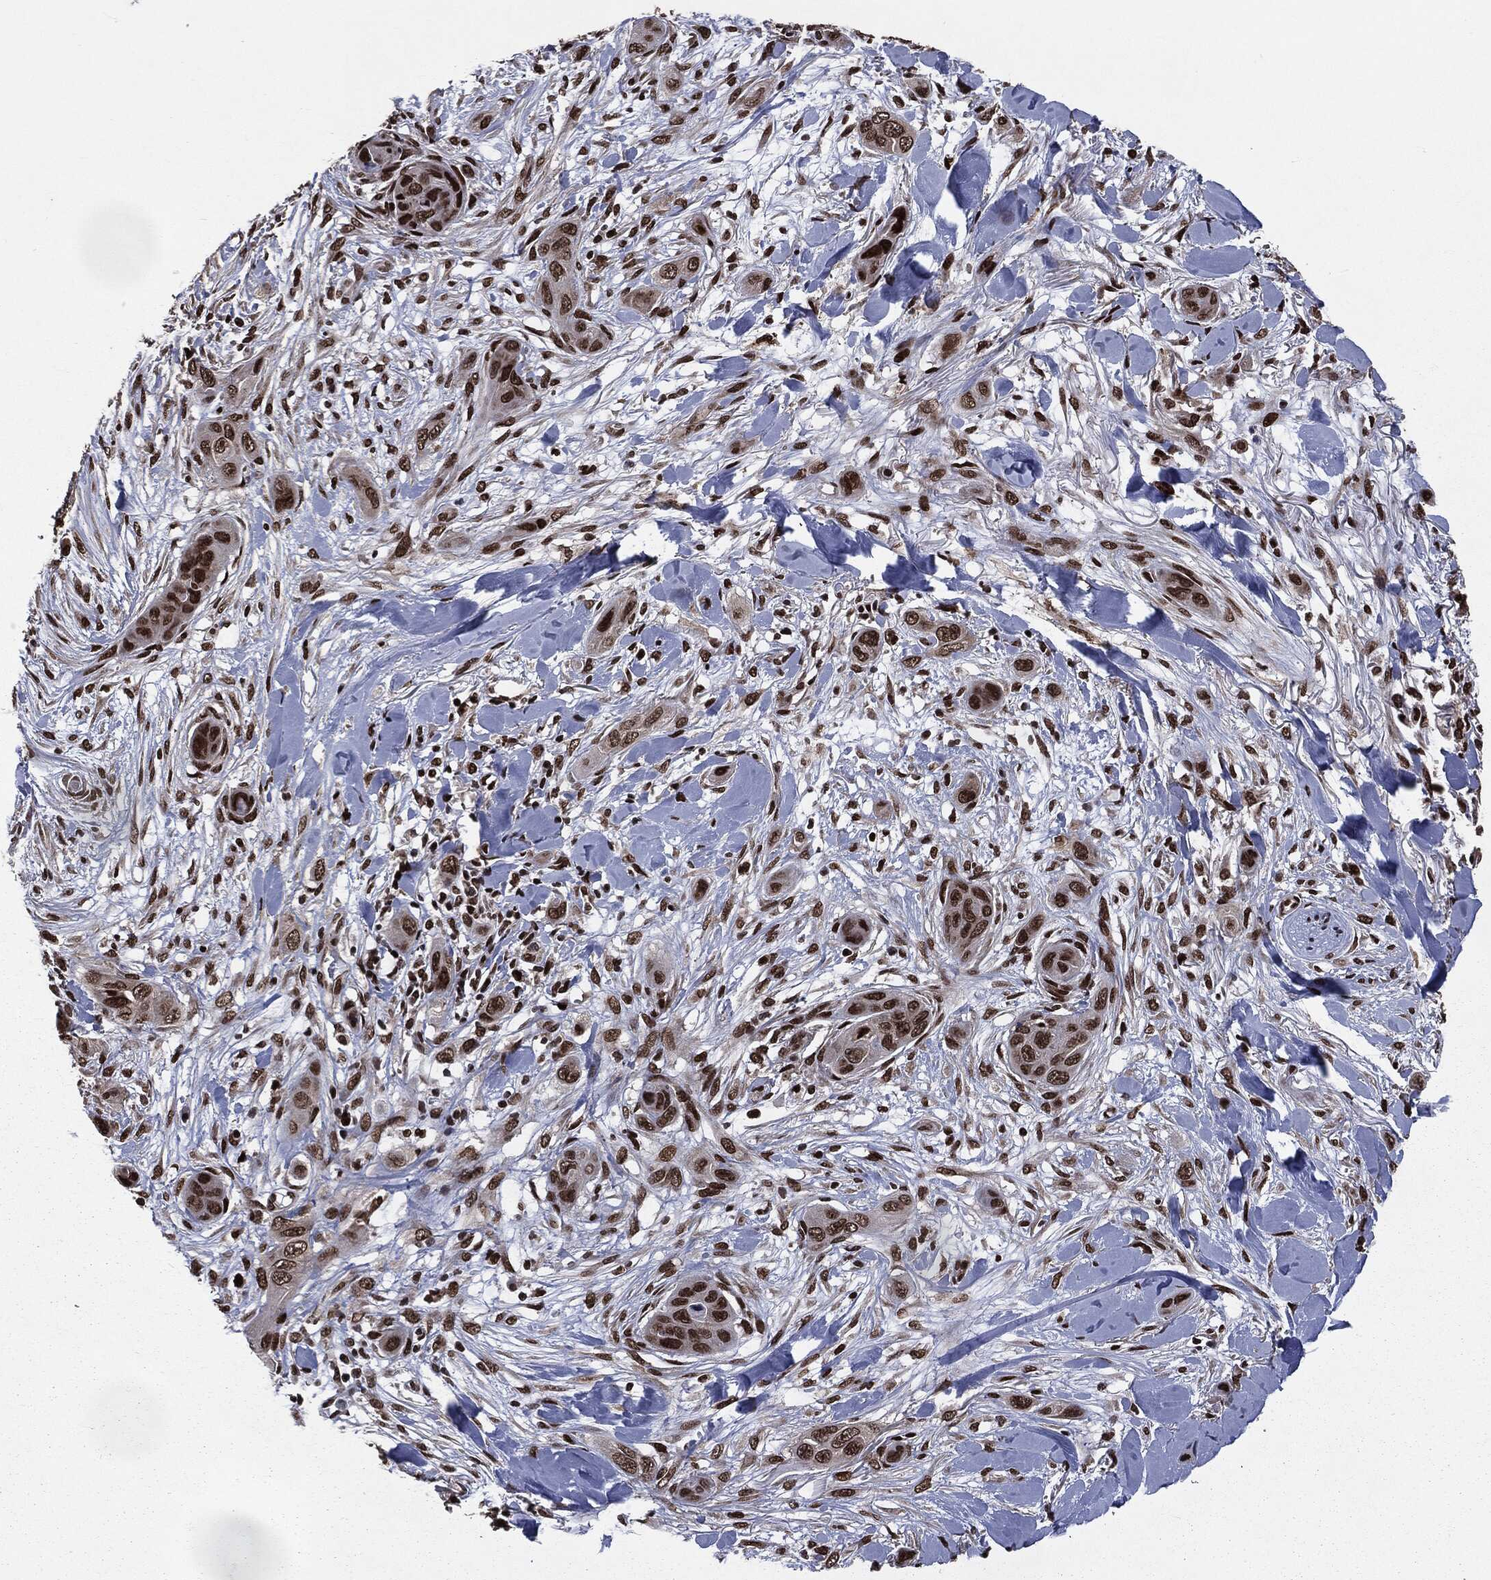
{"staining": {"intensity": "strong", "quantity": ">75%", "location": "nuclear"}, "tissue": "skin cancer", "cell_type": "Tumor cells", "image_type": "cancer", "snomed": [{"axis": "morphology", "description": "Squamous cell carcinoma, NOS"}, {"axis": "topography", "description": "Skin"}], "caption": "Protein staining demonstrates strong nuclear staining in approximately >75% of tumor cells in skin cancer (squamous cell carcinoma).", "gene": "DVL2", "patient": {"sex": "male", "age": 78}}